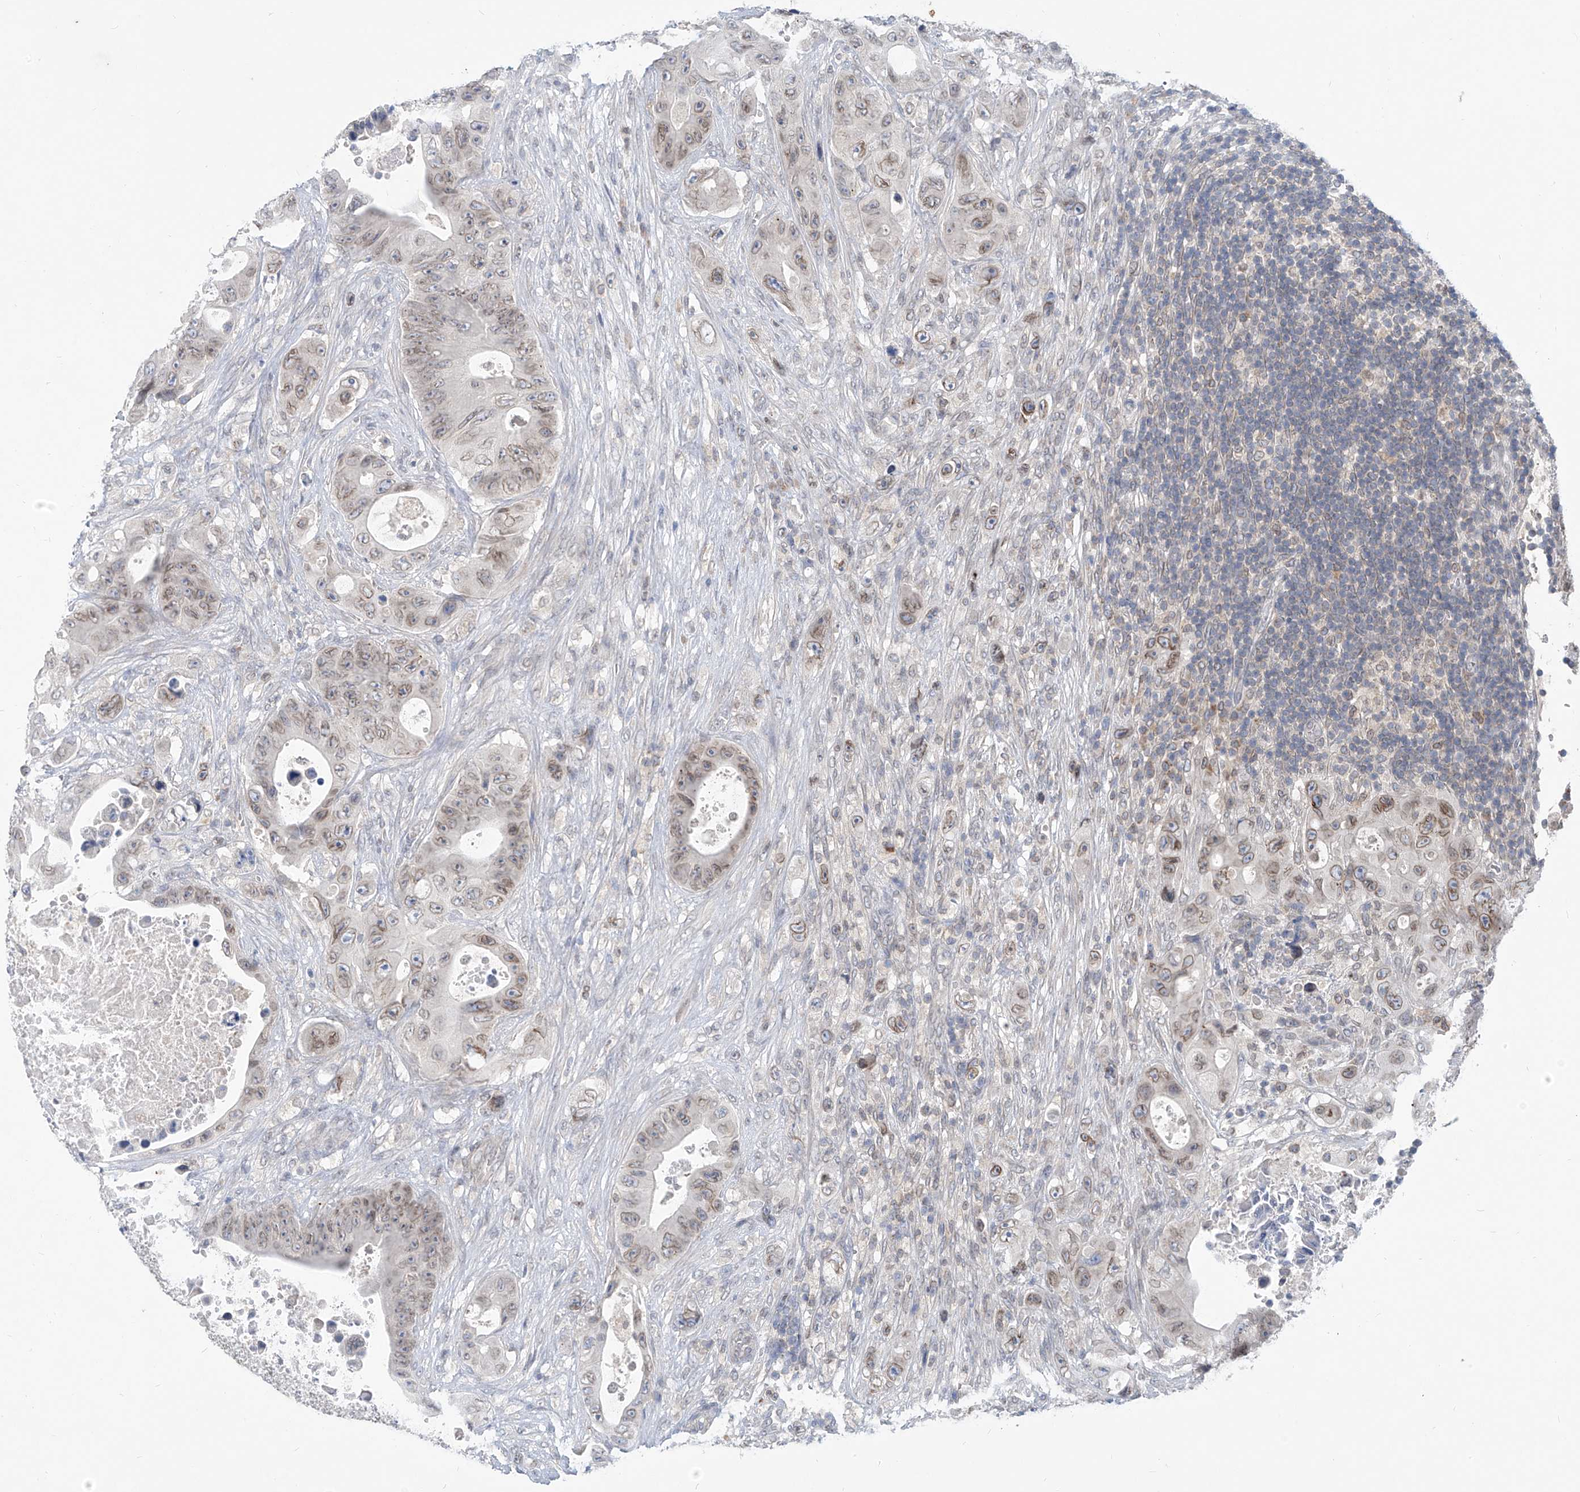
{"staining": {"intensity": "weak", "quantity": "25%-75%", "location": "cytoplasmic/membranous,nuclear"}, "tissue": "colorectal cancer", "cell_type": "Tumor cells", "image_type": "cancer", "snomed": [{"axis": "morphology", "description": "Adenocarcinoma, NOS"}, {"axis": "topography", "description": "Colon"}], "caption": "There is low levels of weak cytoplasmic/membranous and nuclear positivity in tumor cells of adenocarcinoma (colorectal), as demonstrated by immunohistochemical staining (brown color).", "gene": "KRTAP25-1", "patient": {"sex": "female", "age": 46}}